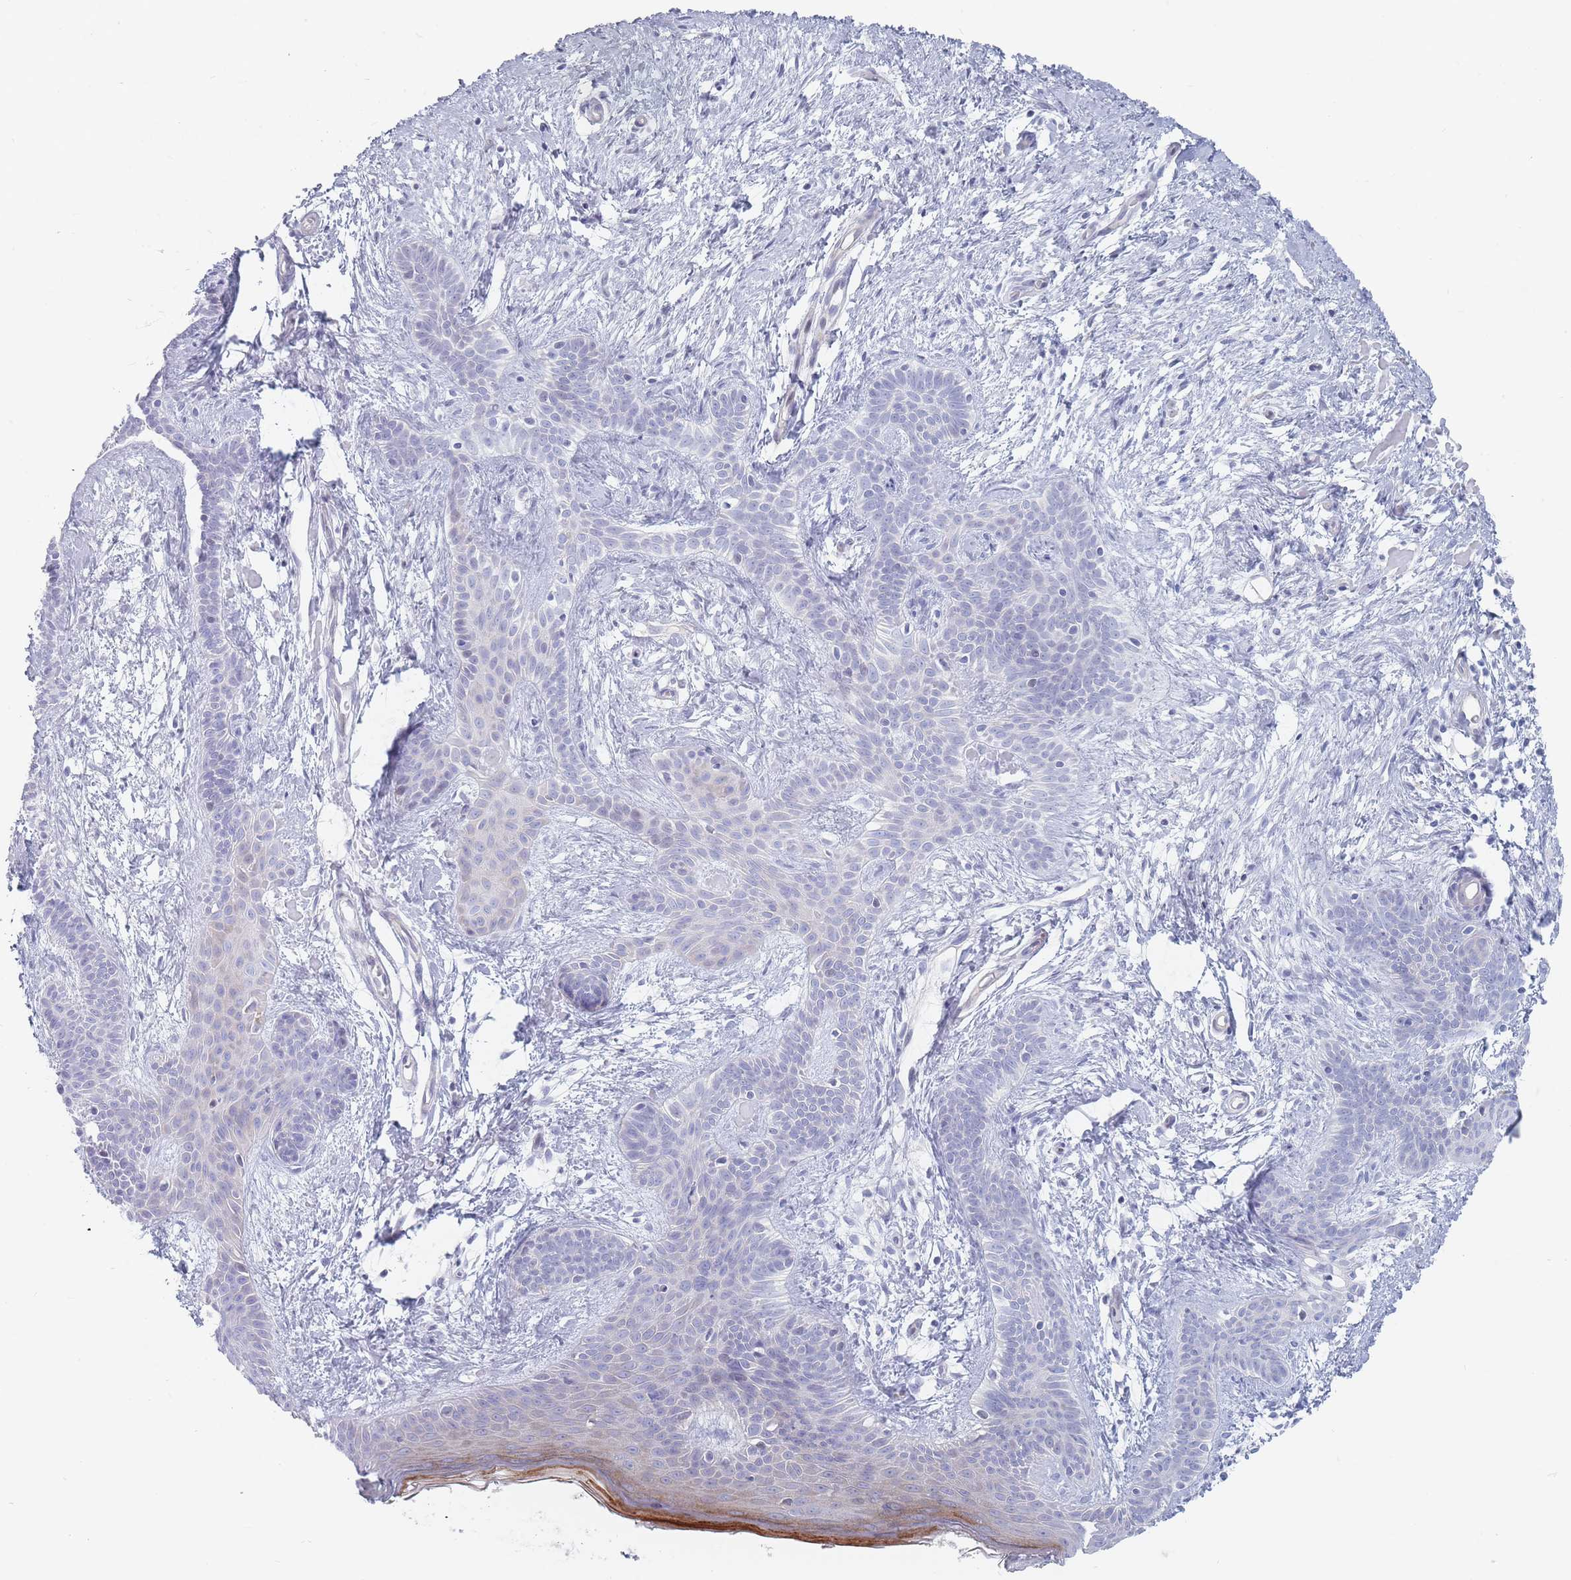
{"staining": {"intensity": "negative", "quantity": "none", "location": "none"}, "tissue": "skin cancer", "cell_type": "Tumor cells", "image_type": "cancer", "snomed": [{"axis": "morphology", "description": "Basal cell carcinoma"}, {"axis": "topography", "description": "Skin"}], "caption": "Immunohistochemistry (IHC) of skin cancer displays no positivity in tumor cells.", "gene": "SPATS1", "patient": {"sex": "male", "age": 78}}